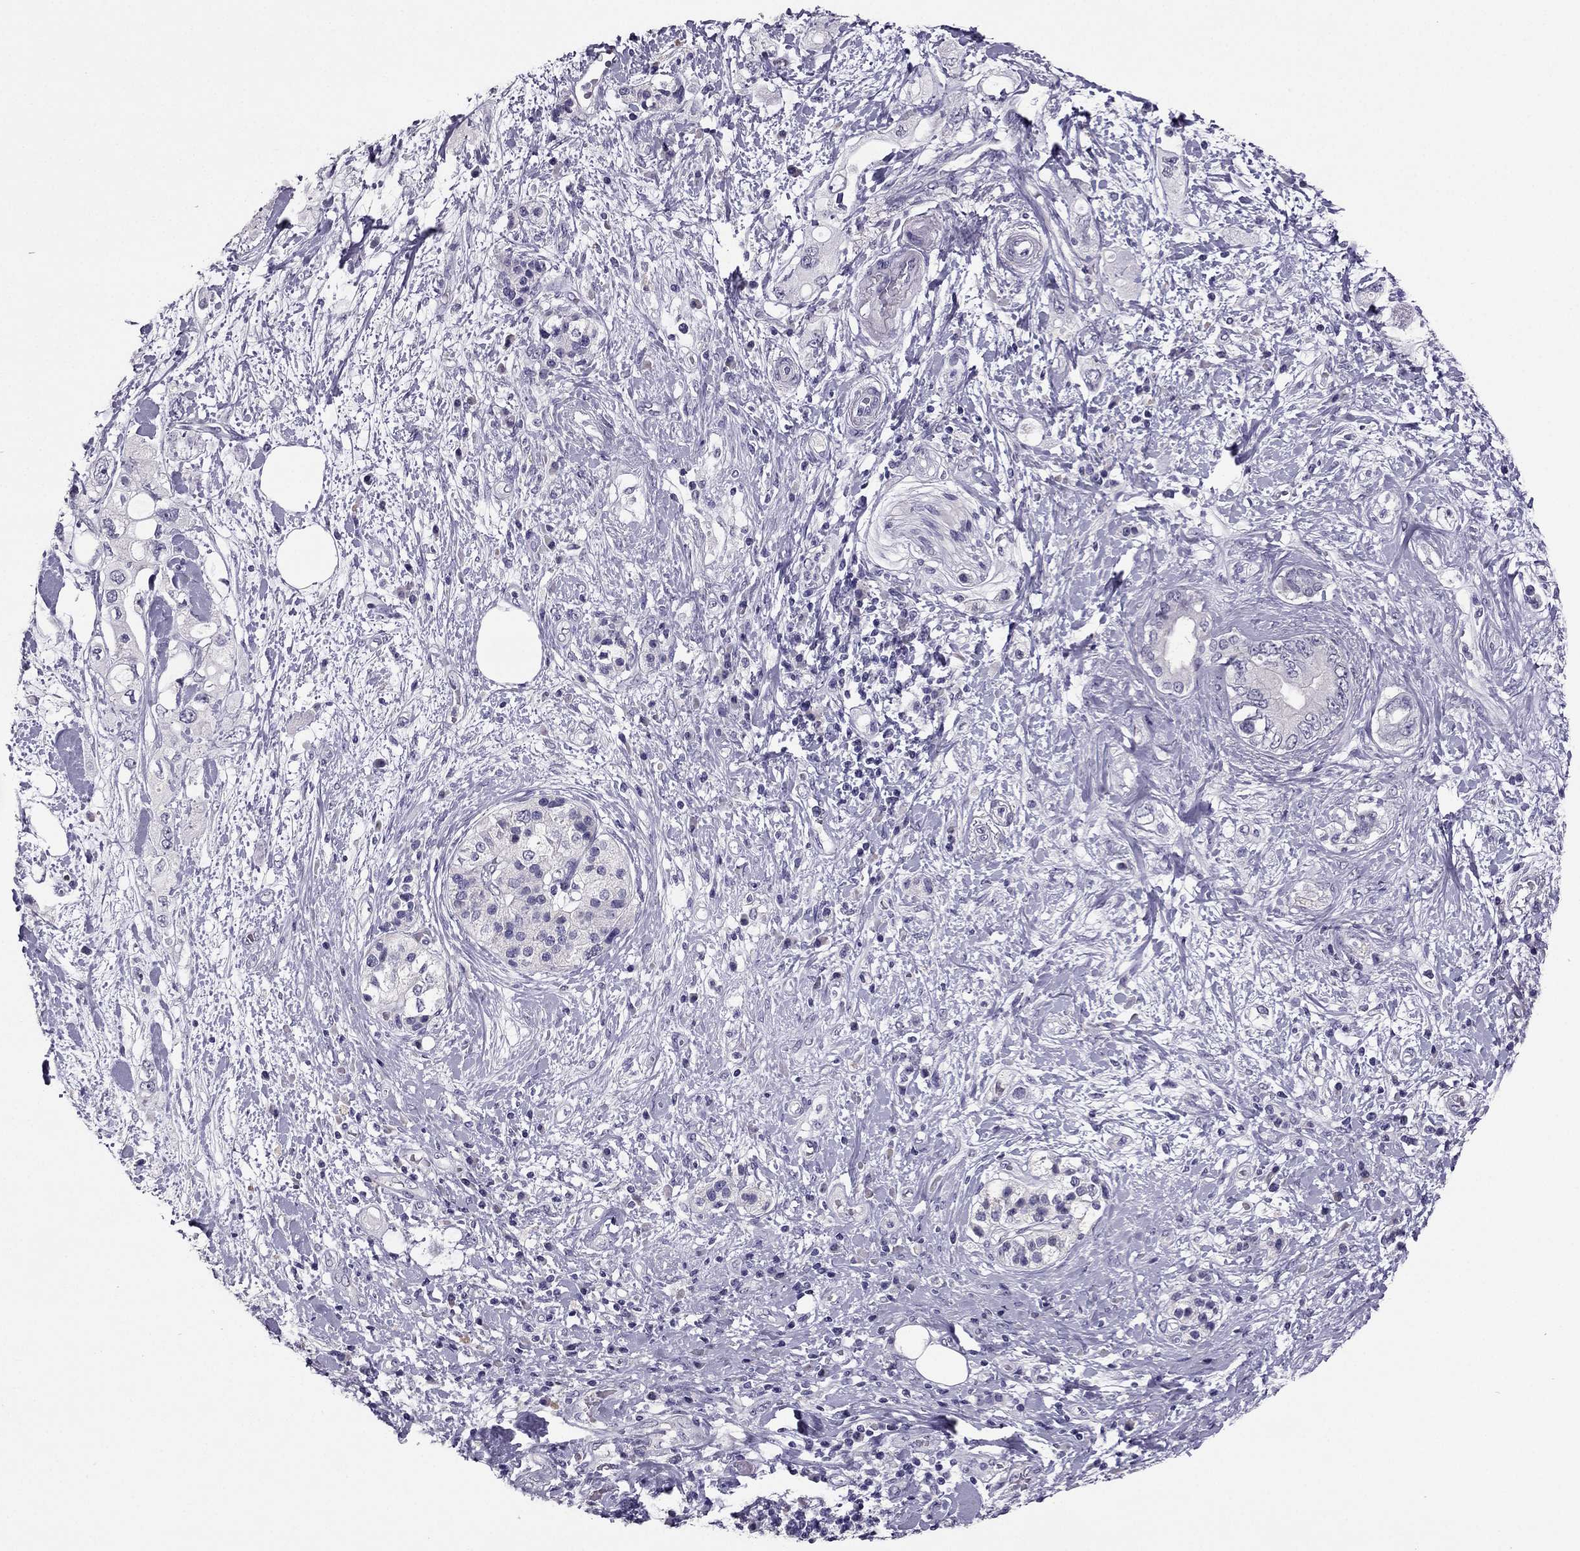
{"staining": {"intensity": "negative", "quantity": "none", "location": "none"}, "tissue": "pancreatic cancer", "cell_type": "Tumor cells", "image_type": "cancer", "snomed": [{"axis": "morphology", "description": "Adenocarcinoma, NOS"}, {"axis": "topography", "description": "Pancreas"}], "caption": "The IHC histopathology image has no significant staining in tumor cells of pancreatic adenocarcinoma tissue.", "gene": "RHO", "patient": {"sex": "female", "age": 56}}